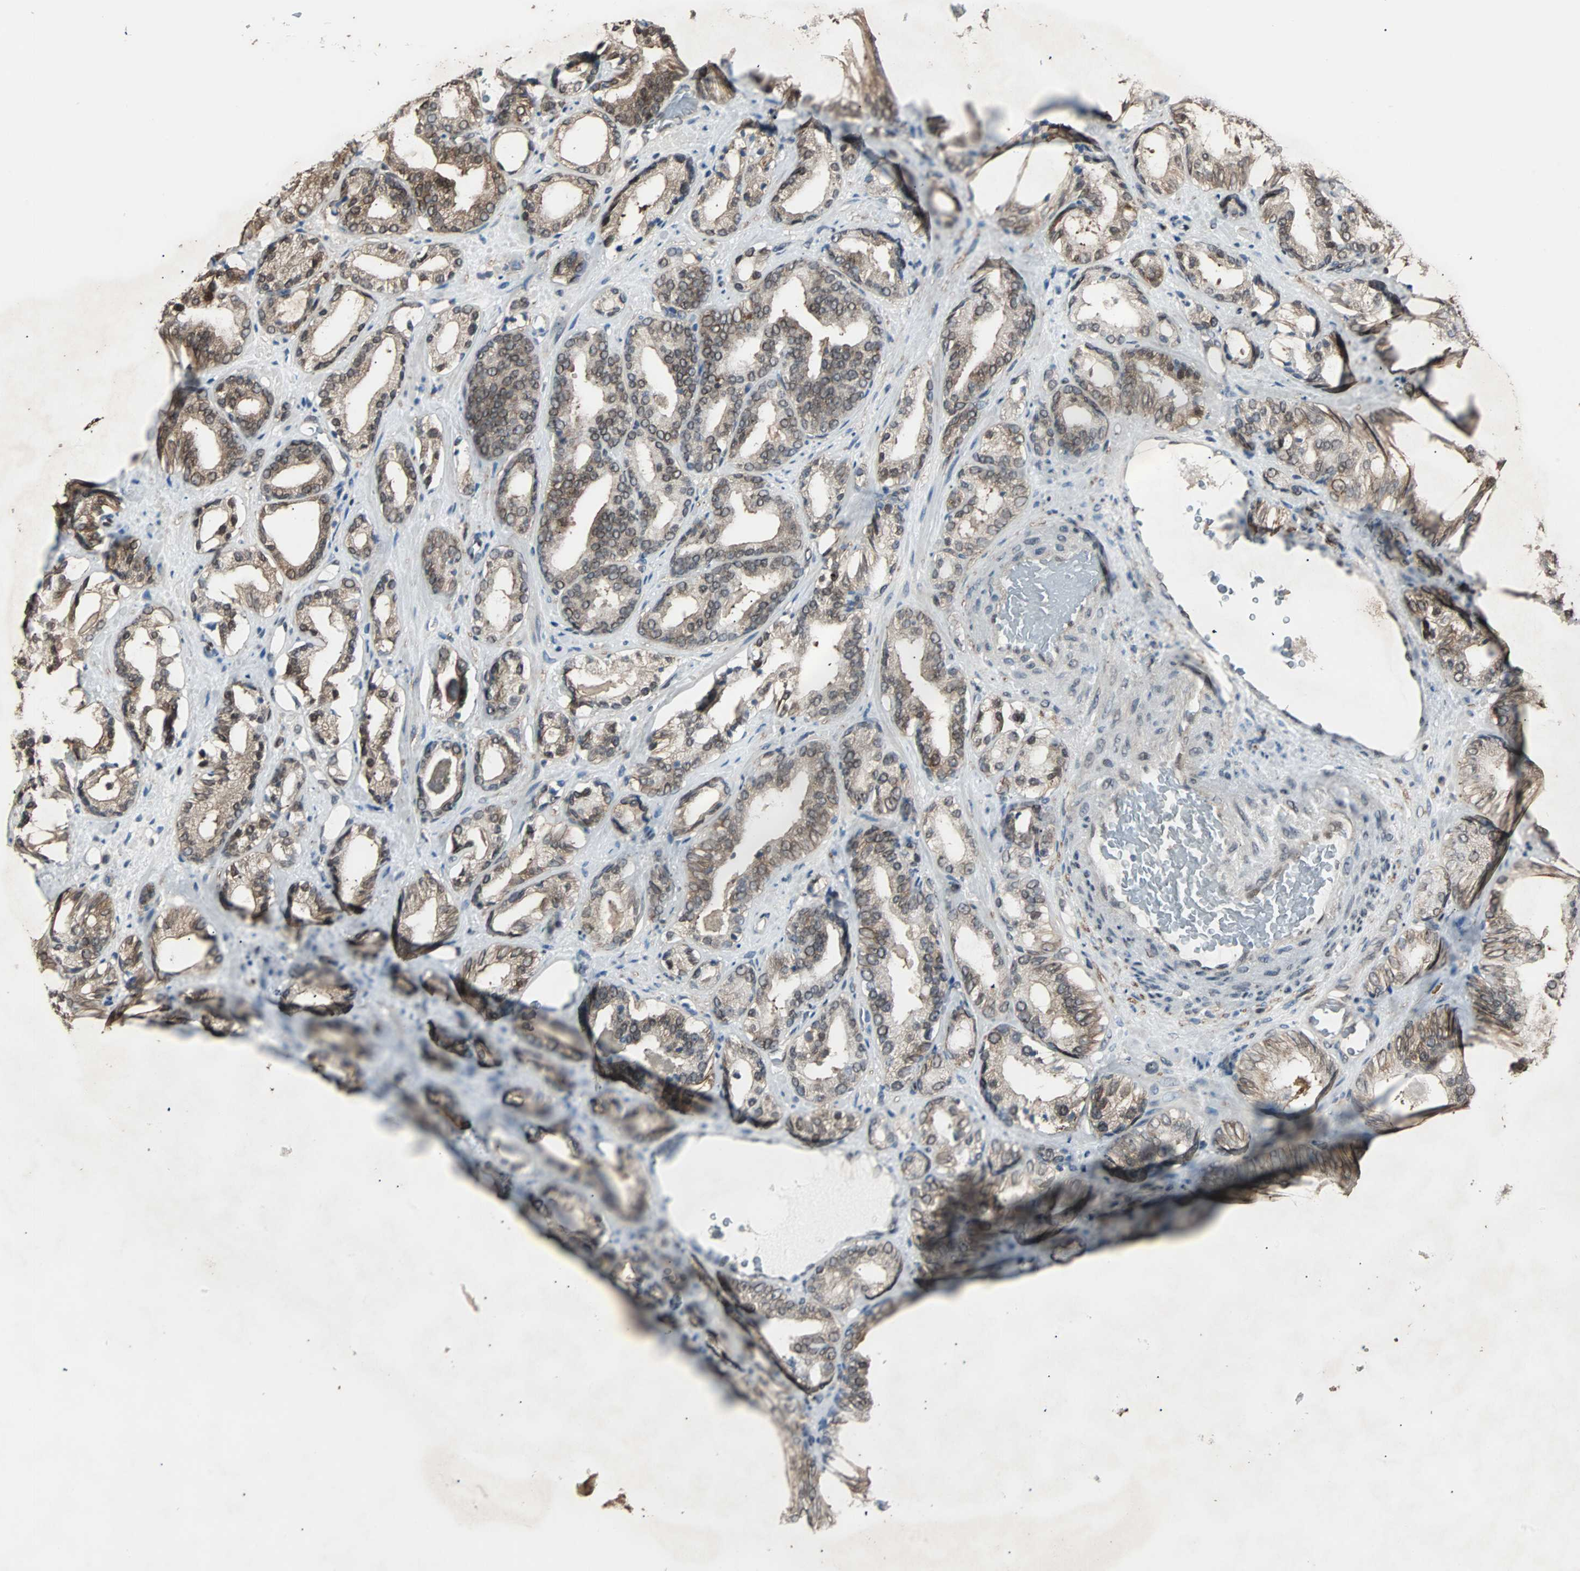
{"staining": {"intensity": "moderate", "quantity": ">75%", "location": "cytoplasmic/membranous"}, "tissue": "prostate cancer", "cell_type": "Tumor cells", "image_type": "cancer", "snomed": [{"axis": "morphology", "description": "Adenocarcinoma, Low grade"}, {"axis": "topography", "description": "Prostate"}], "caption": "Immunohistochemical staining of prostate low-grade adenocarcinoma demonstrates moderate cytoplasmic/membranous protein staining in approximately >75% of tumor cells.", "gene": "ACLY", "patient": {"sex": "male", "age": 63}}